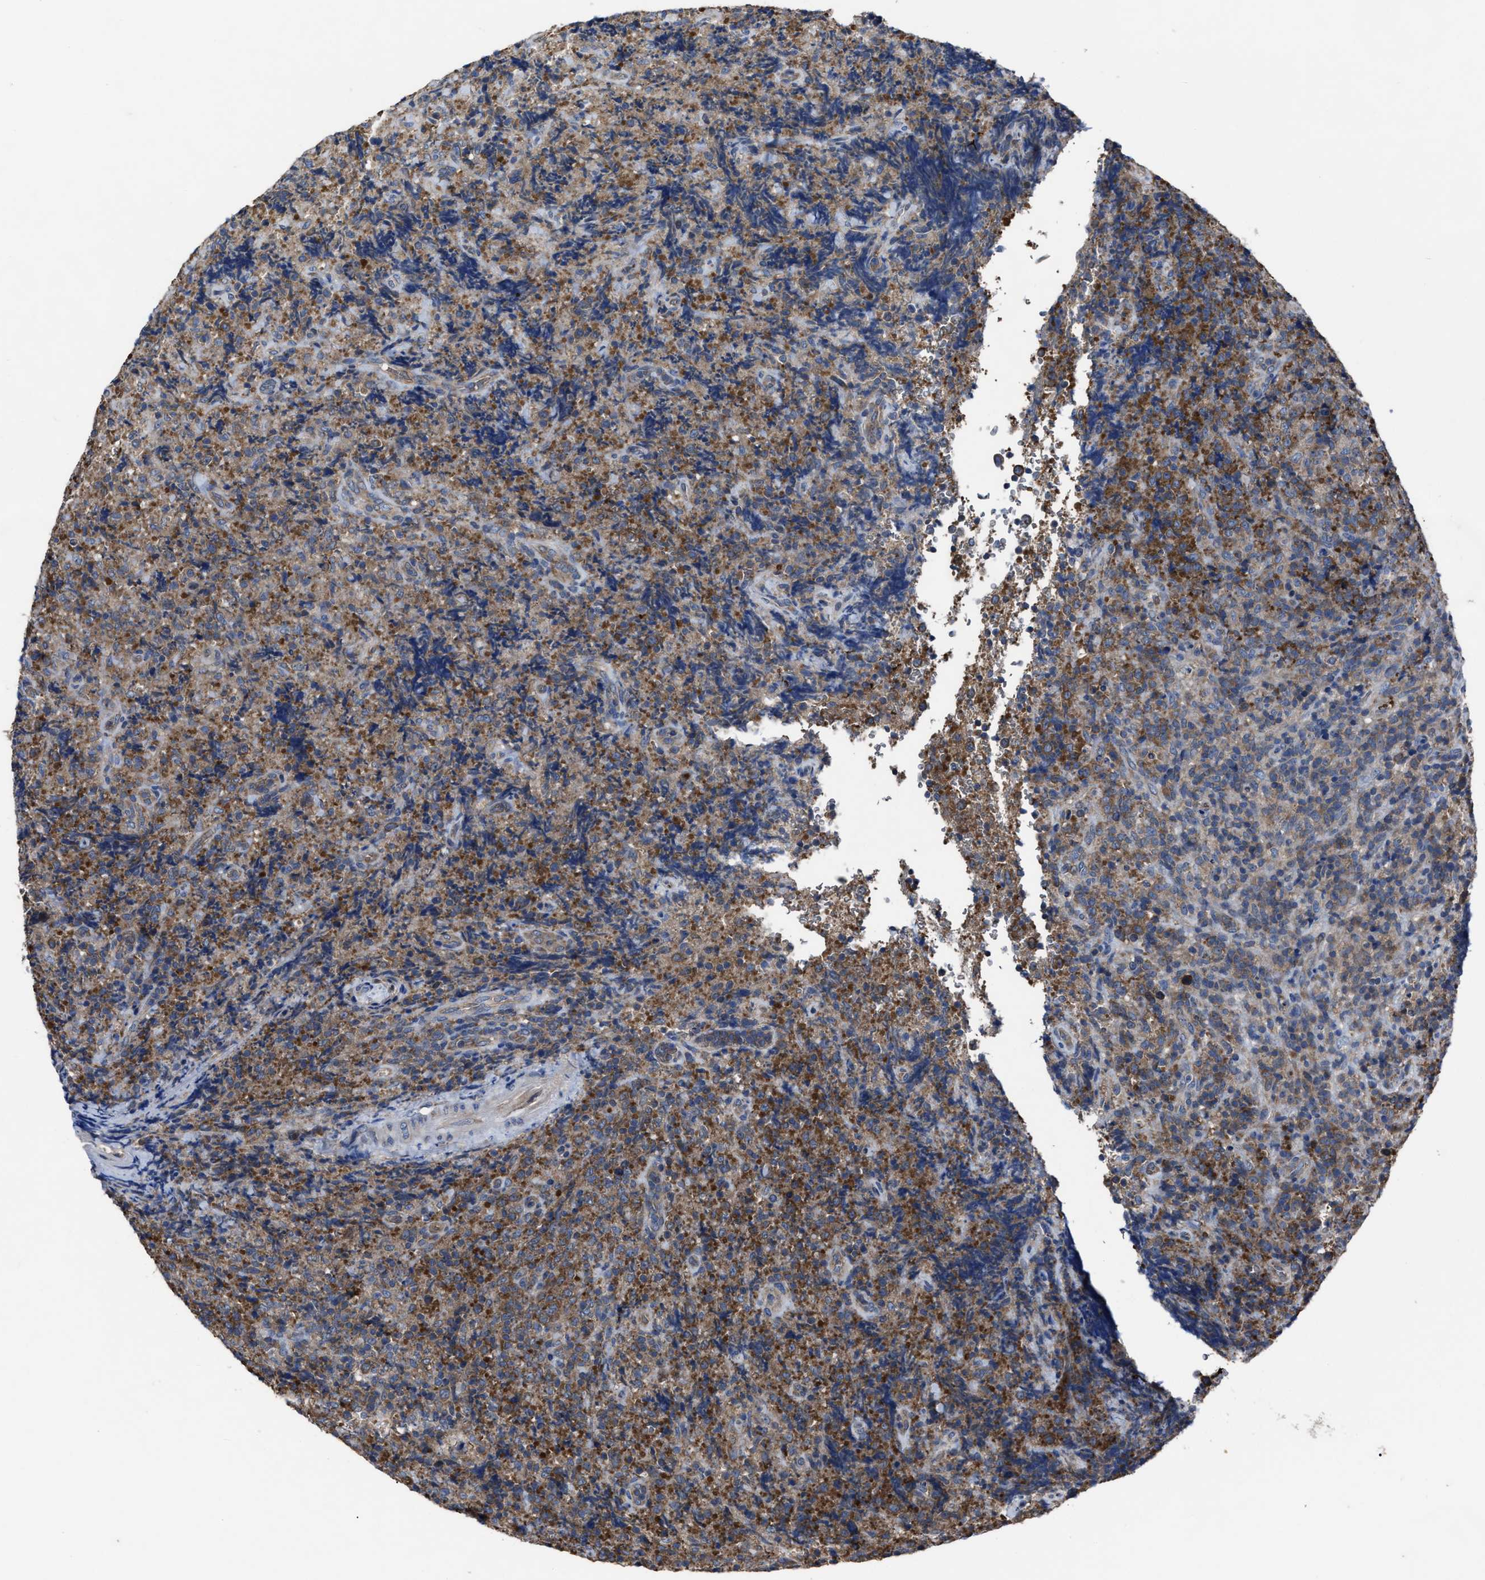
{"staining": {"intensity": "moderate", "quantity": ">75%", "location": "cytoplasmic/membranous"}, "tissue": "lymphoma", "cell_type": "Tumor cells", "image_type": "cancer", "snomed": [{"axis": "morphology", "description": "Malignant lymphoma, non-Hodgkin's type, High grade"}, {"axis": "topography", "description": "Tonsil"}], "caption": "Protein expression analysis of human malignant lymphoma, non-Hodgkin's type (high-grade) reveals moderate cytoplasmic/membranous staining in approximately >75% of tumor cells. Immunohistochemistry (ihc) stains the protein in brown and the nuclei are stained blue.", "gene": "UPF1", "patient": {"sex": "female", "age": 36}}